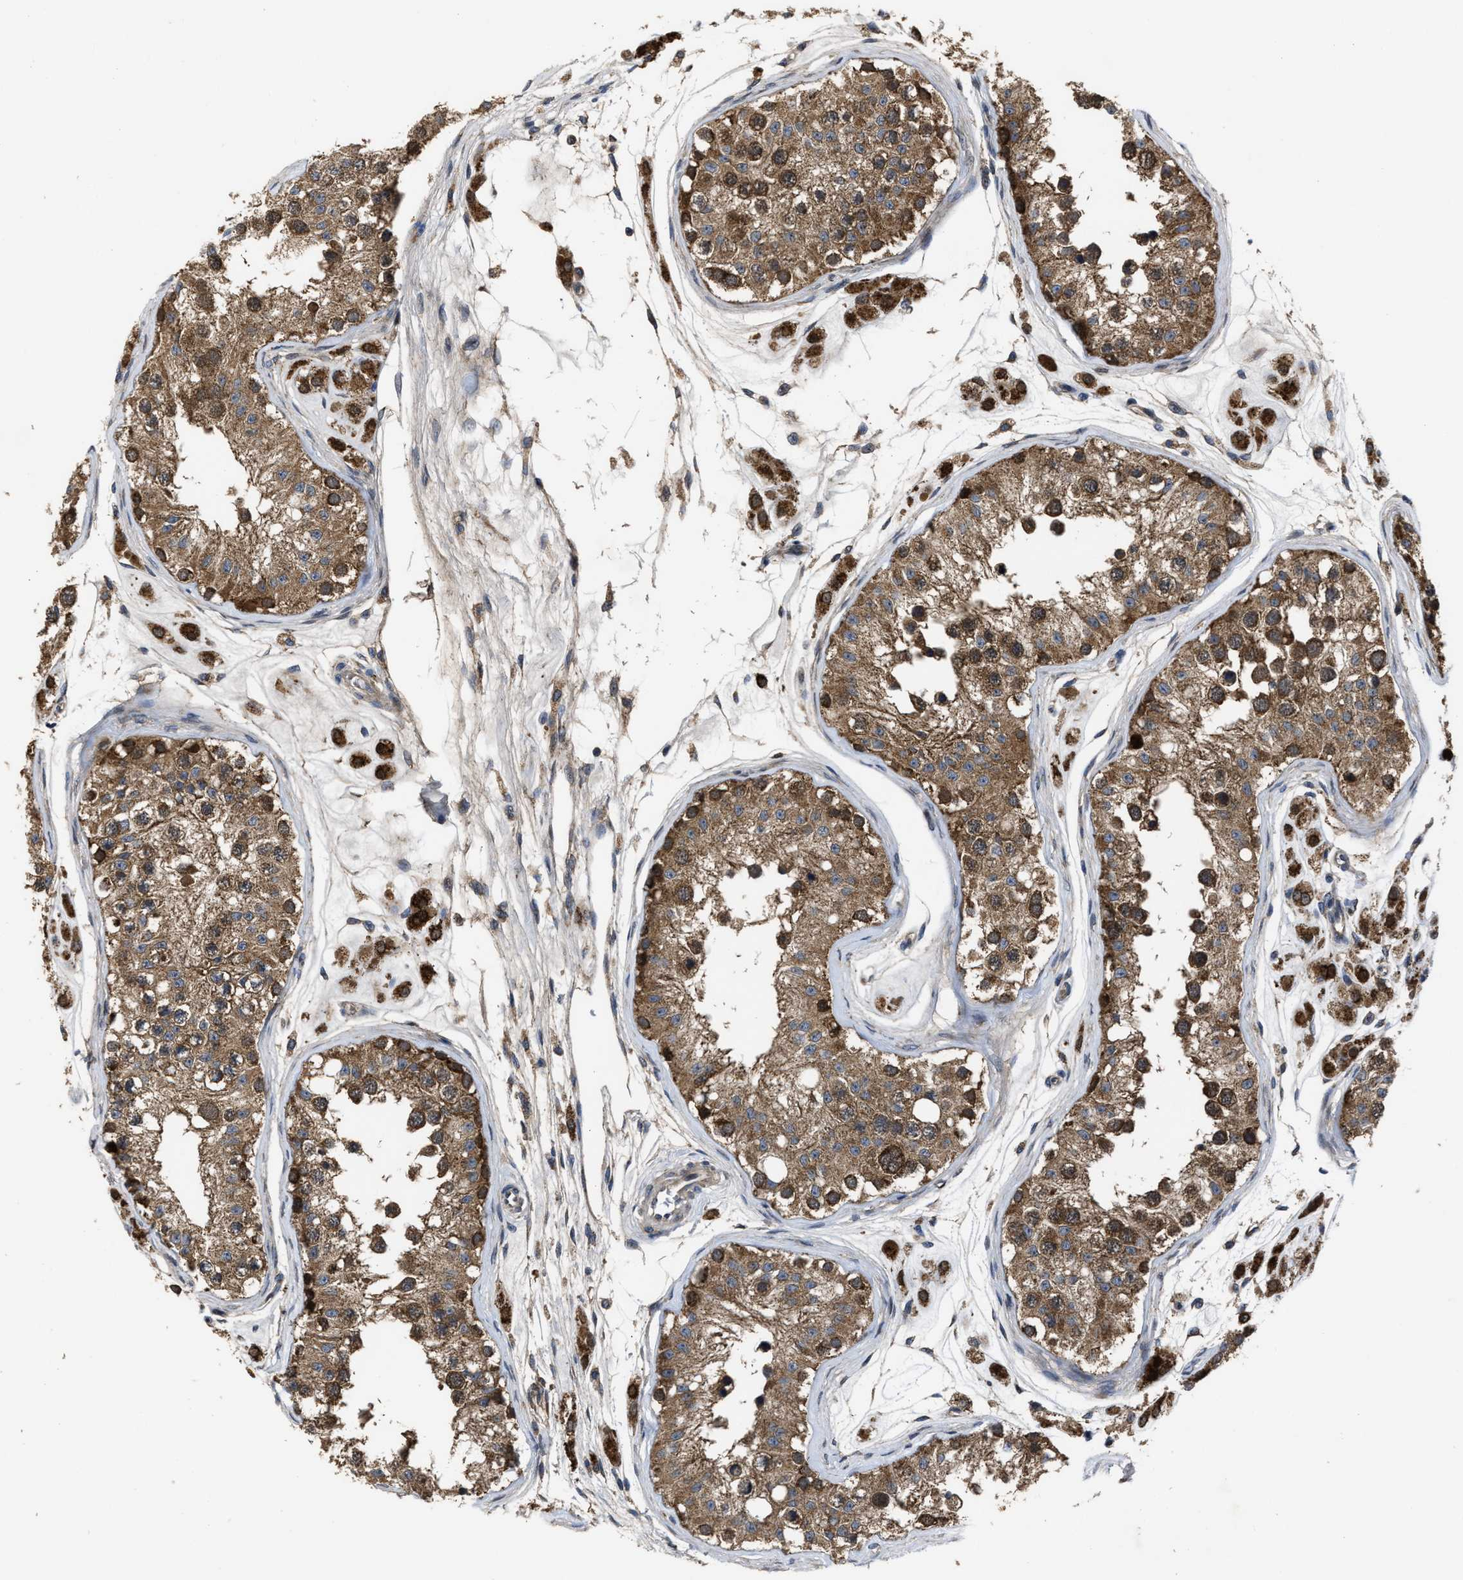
{"staining": {"intensity": "strong", "quantity": ">75%", "location": "cytoplasmic/membranous"}, "tissue": "testis", "cell_type": "Cells in seminiferous ducts", "image_type": "normal", "snomed": [{"axis": "morphology", "description": "Normal tissue, NOS"}, {"axis": "morphology", "description": "Adenocarcinoma, metastatic, NOS"}, {"axis": "topography", "description": "Testis"}], "caption": "Testis stained for a protein shows strong cytoplasmic/membranous positivity in cells in seminiferous ducts.", "gene": "PASK", "patient": {"sex": "male", "age": 26}}